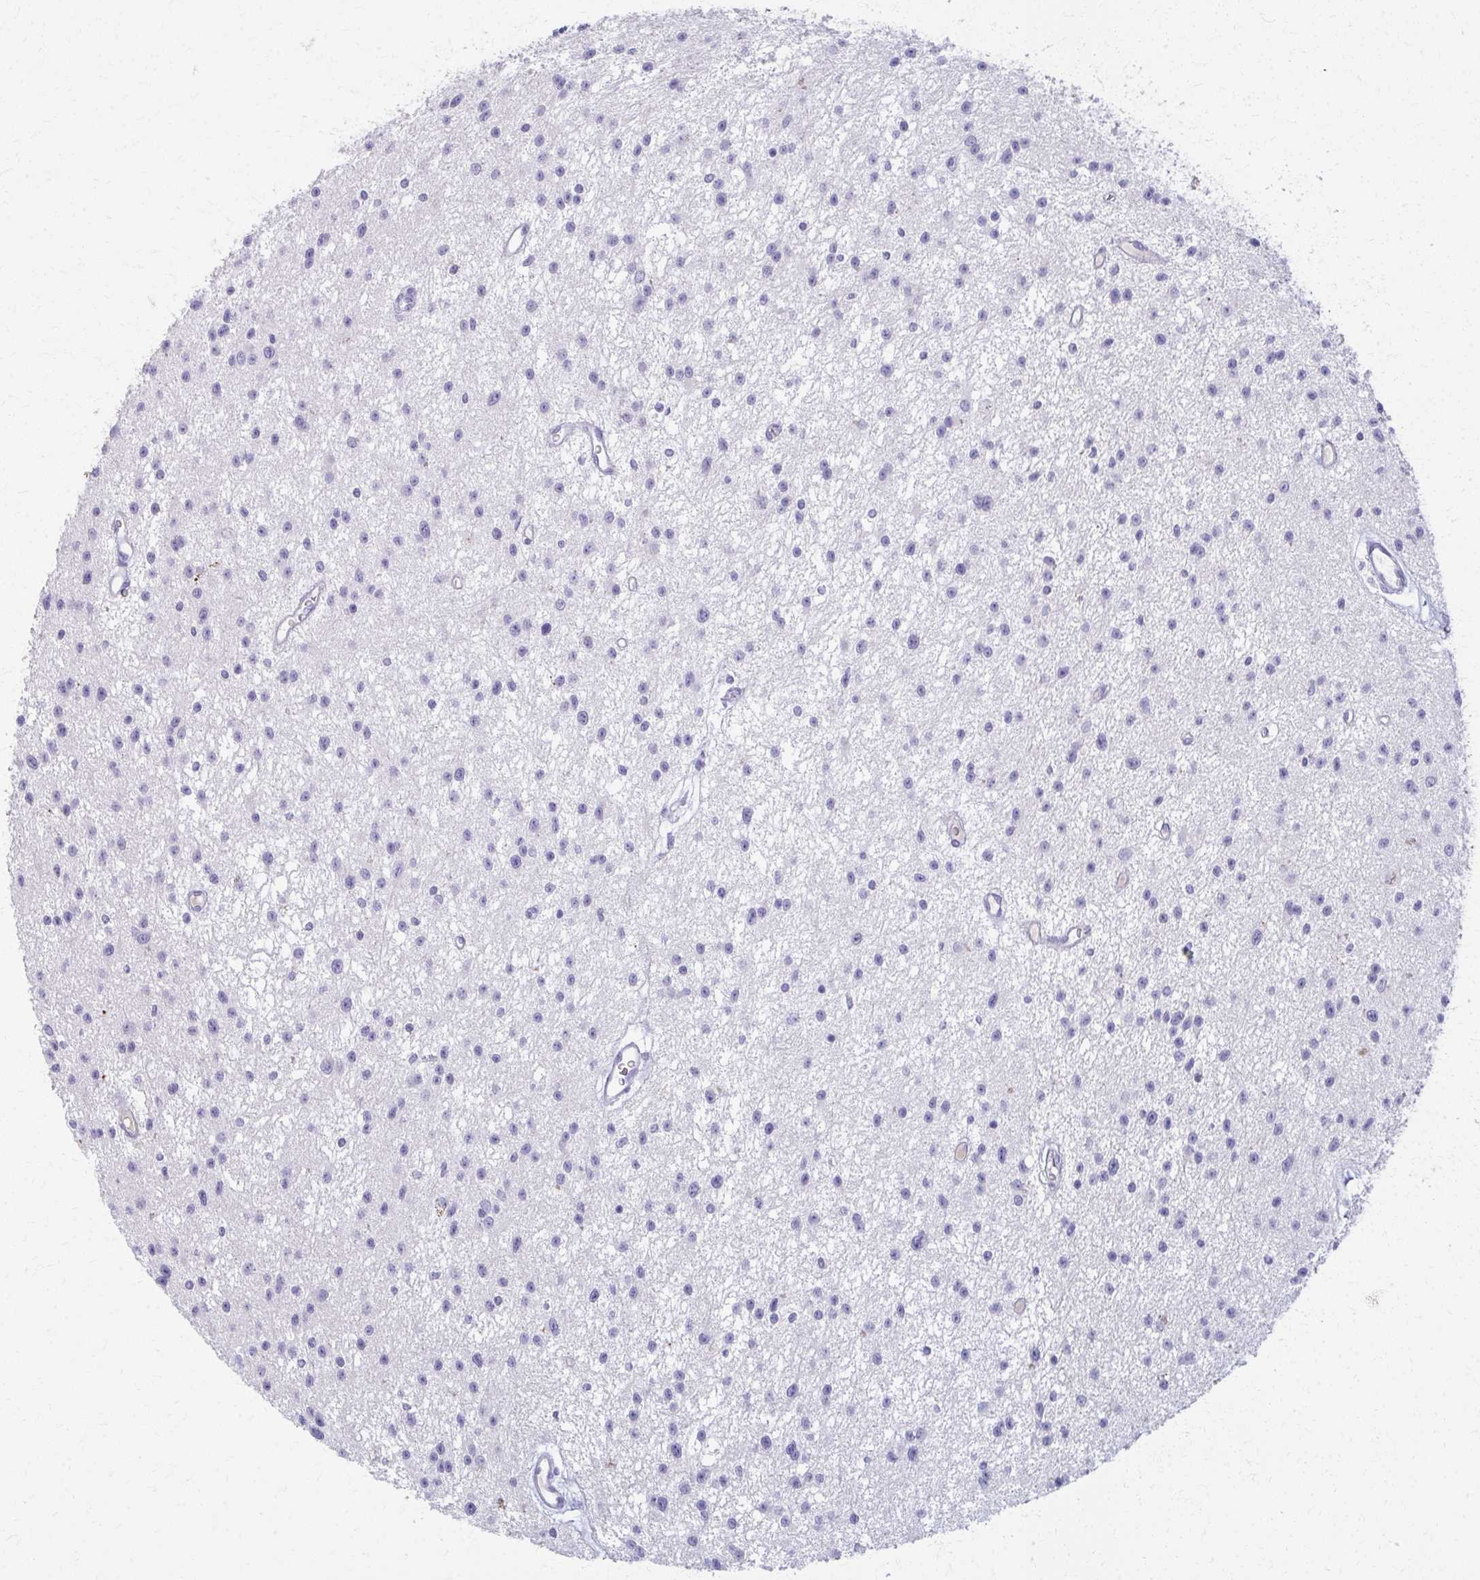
{"staining": {"intensity": "negative", "quantity": "none", "location": "none"}, "tissue": "glioma", "cell_type": "Tumor cells", "image_type": "cancer", "snomed": [{"axis": "morphology", "description": "Glioma, malignant, Low grade"}, {"axis": "topography", "description": "Brain"}], "caption": "This is a image of IHC staining of glioma, which shows no expression in tumor cells.", "gene": "OR4M1", "patient": {"sex": "male", "age": 43}}